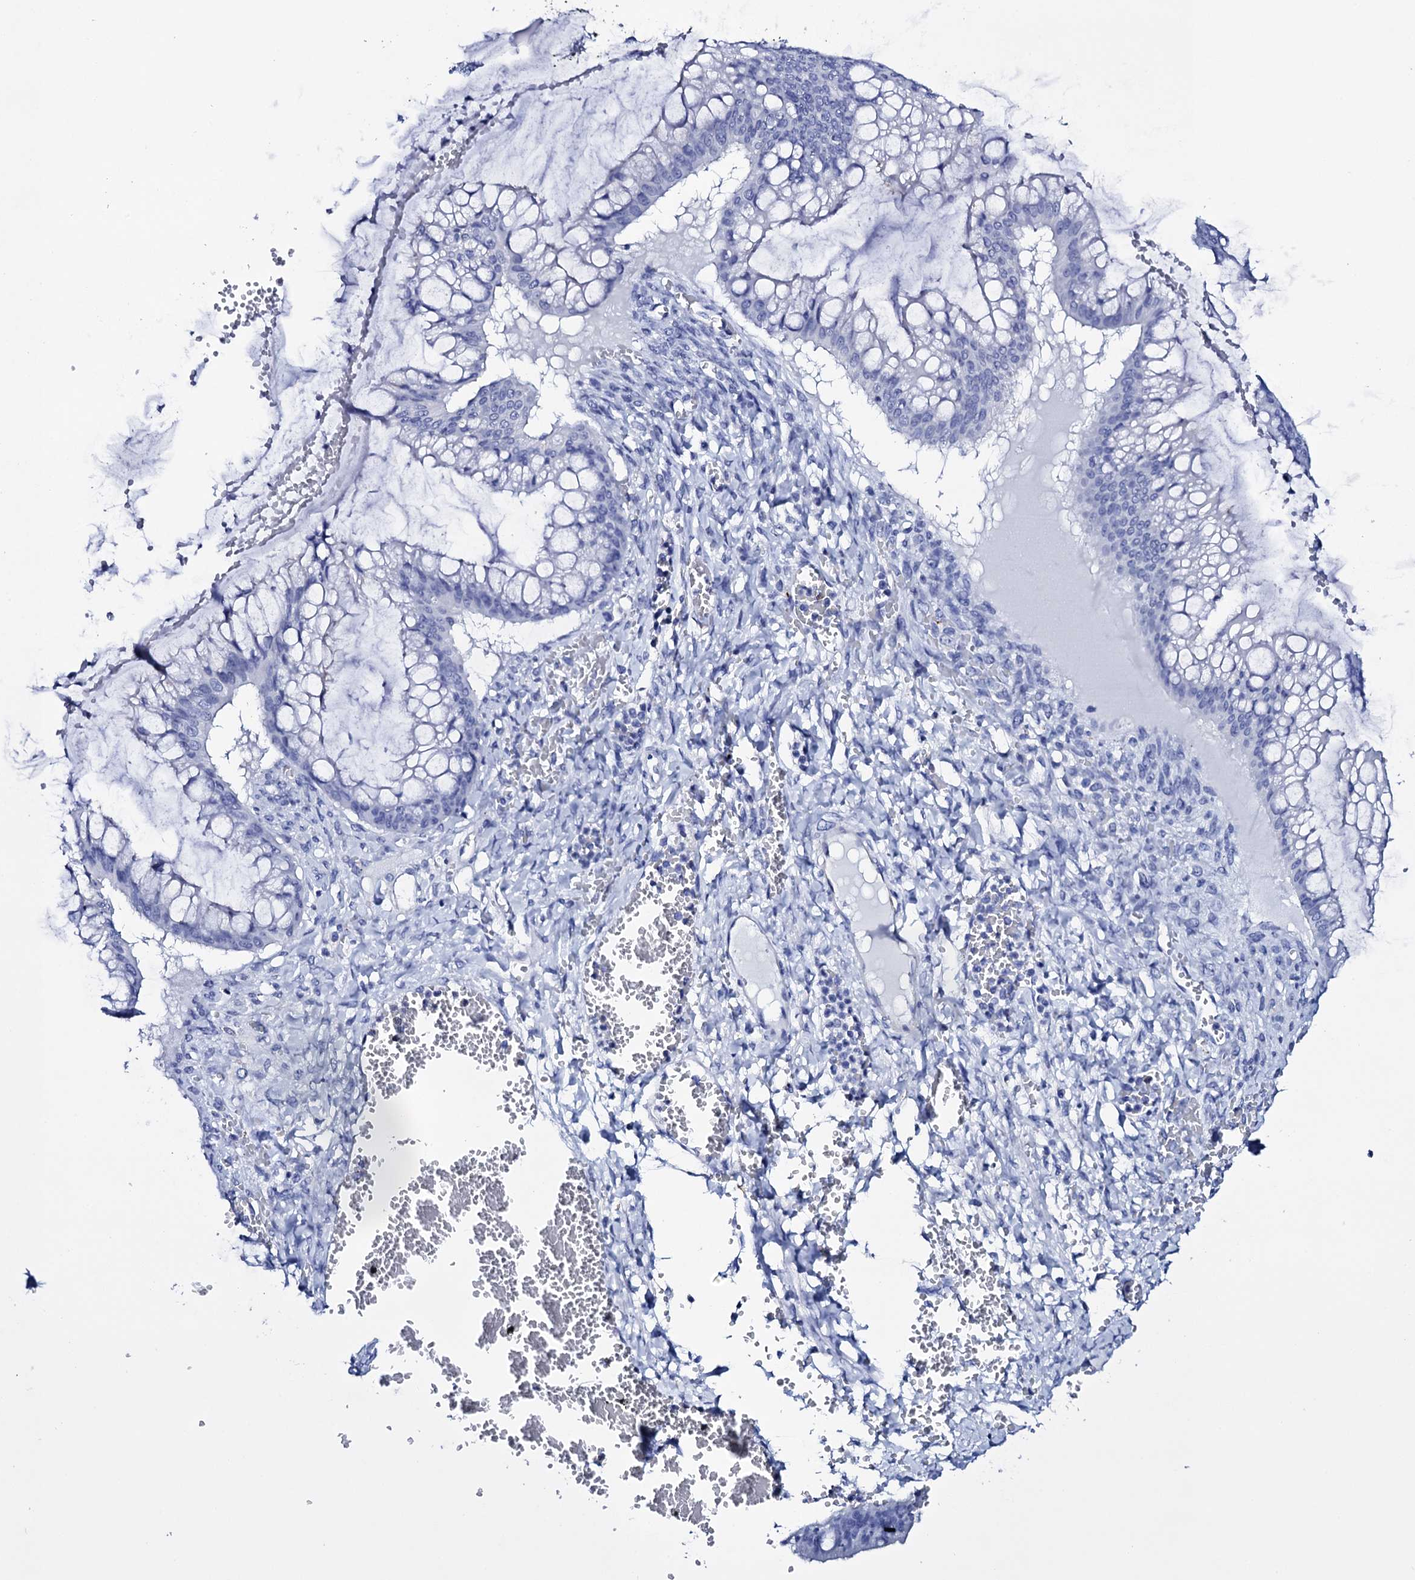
{"staining": {"intensity": "negative", "quantity": "none", "location": "none"}, "tissue": "ovarian cancer", "cell_type": "Tumor cells", "image_type": "cancer", "snomed": [{"axis": "morphology", "description": "Cystadenocarcinoma, mucinous, NOS"}, {"axis": "topography", "description": "Ovary"}], "caption": "Immunohistochemistry (IHC) histopathology image of mucinous cystadenocarcinoma (ovarian) stained for a protein (brown), which displays no expression in tumor cells.", "gene": "ITPRID2", "patient": {"sex": "female", "age": 73}}